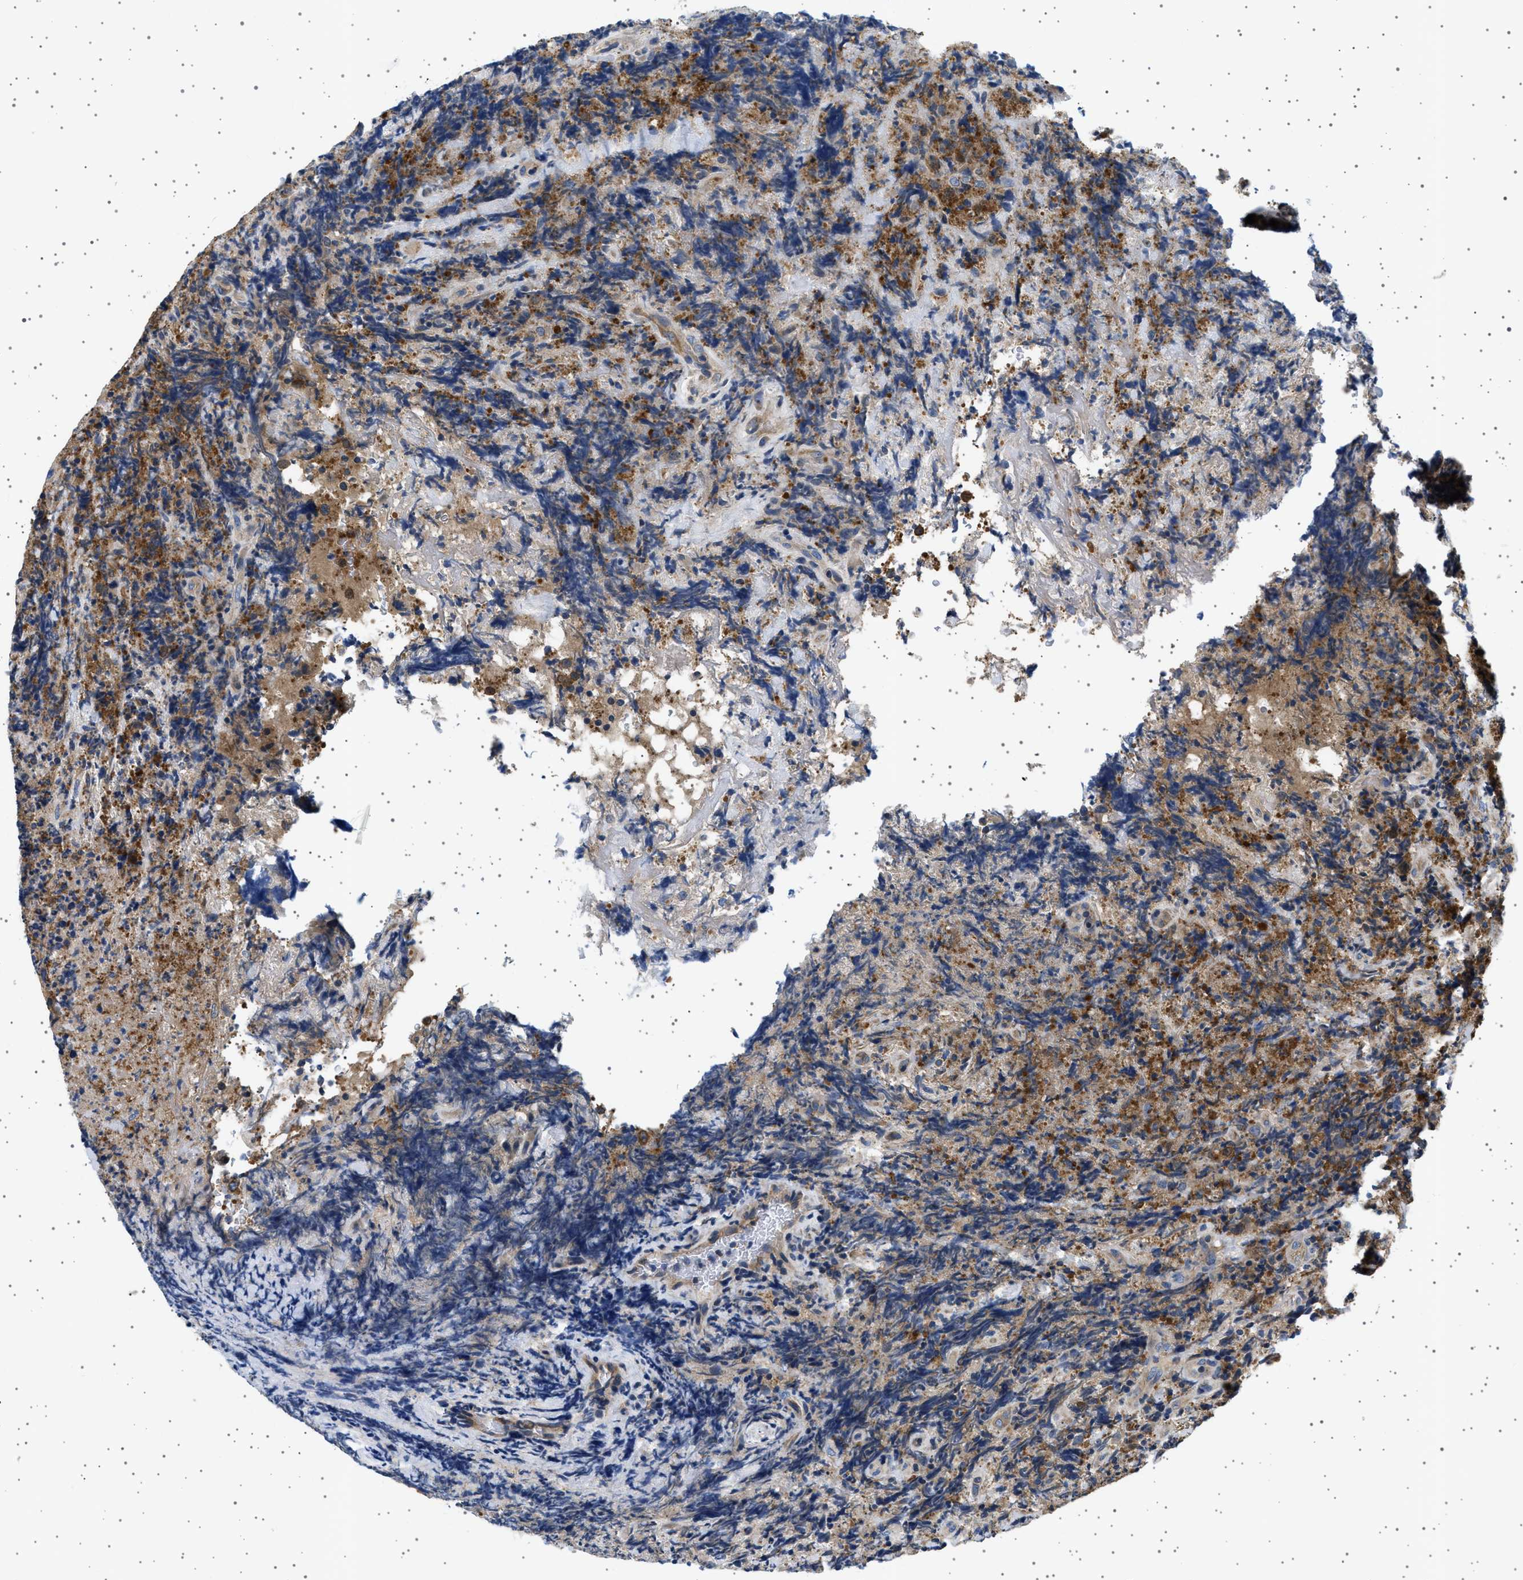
{"staining": {"intensity": "strong", "quantity": "25%-75%", "location": "cytoplasmic/membranous"}, "tissue": "lymphoma", "cell_type": "Tumor cells", "image_type": "cancer", "snomed": [{"axis": "morphology", "description": "Malignant lymphoma, non-Hodgkin's type, High grade"}, {"axis": "topography", "description": "Tonsil"}], "caption": "High-power microscopy captured an IHC micrograph of lymphoma, revealing strong cytoplasmic/membranous expression in about 25%-75% of tumor cells. (IHC, brightfield microscopy, high magnification).", "gene": "PLPP6", "patient": {"sex": "female", "age": 36}}